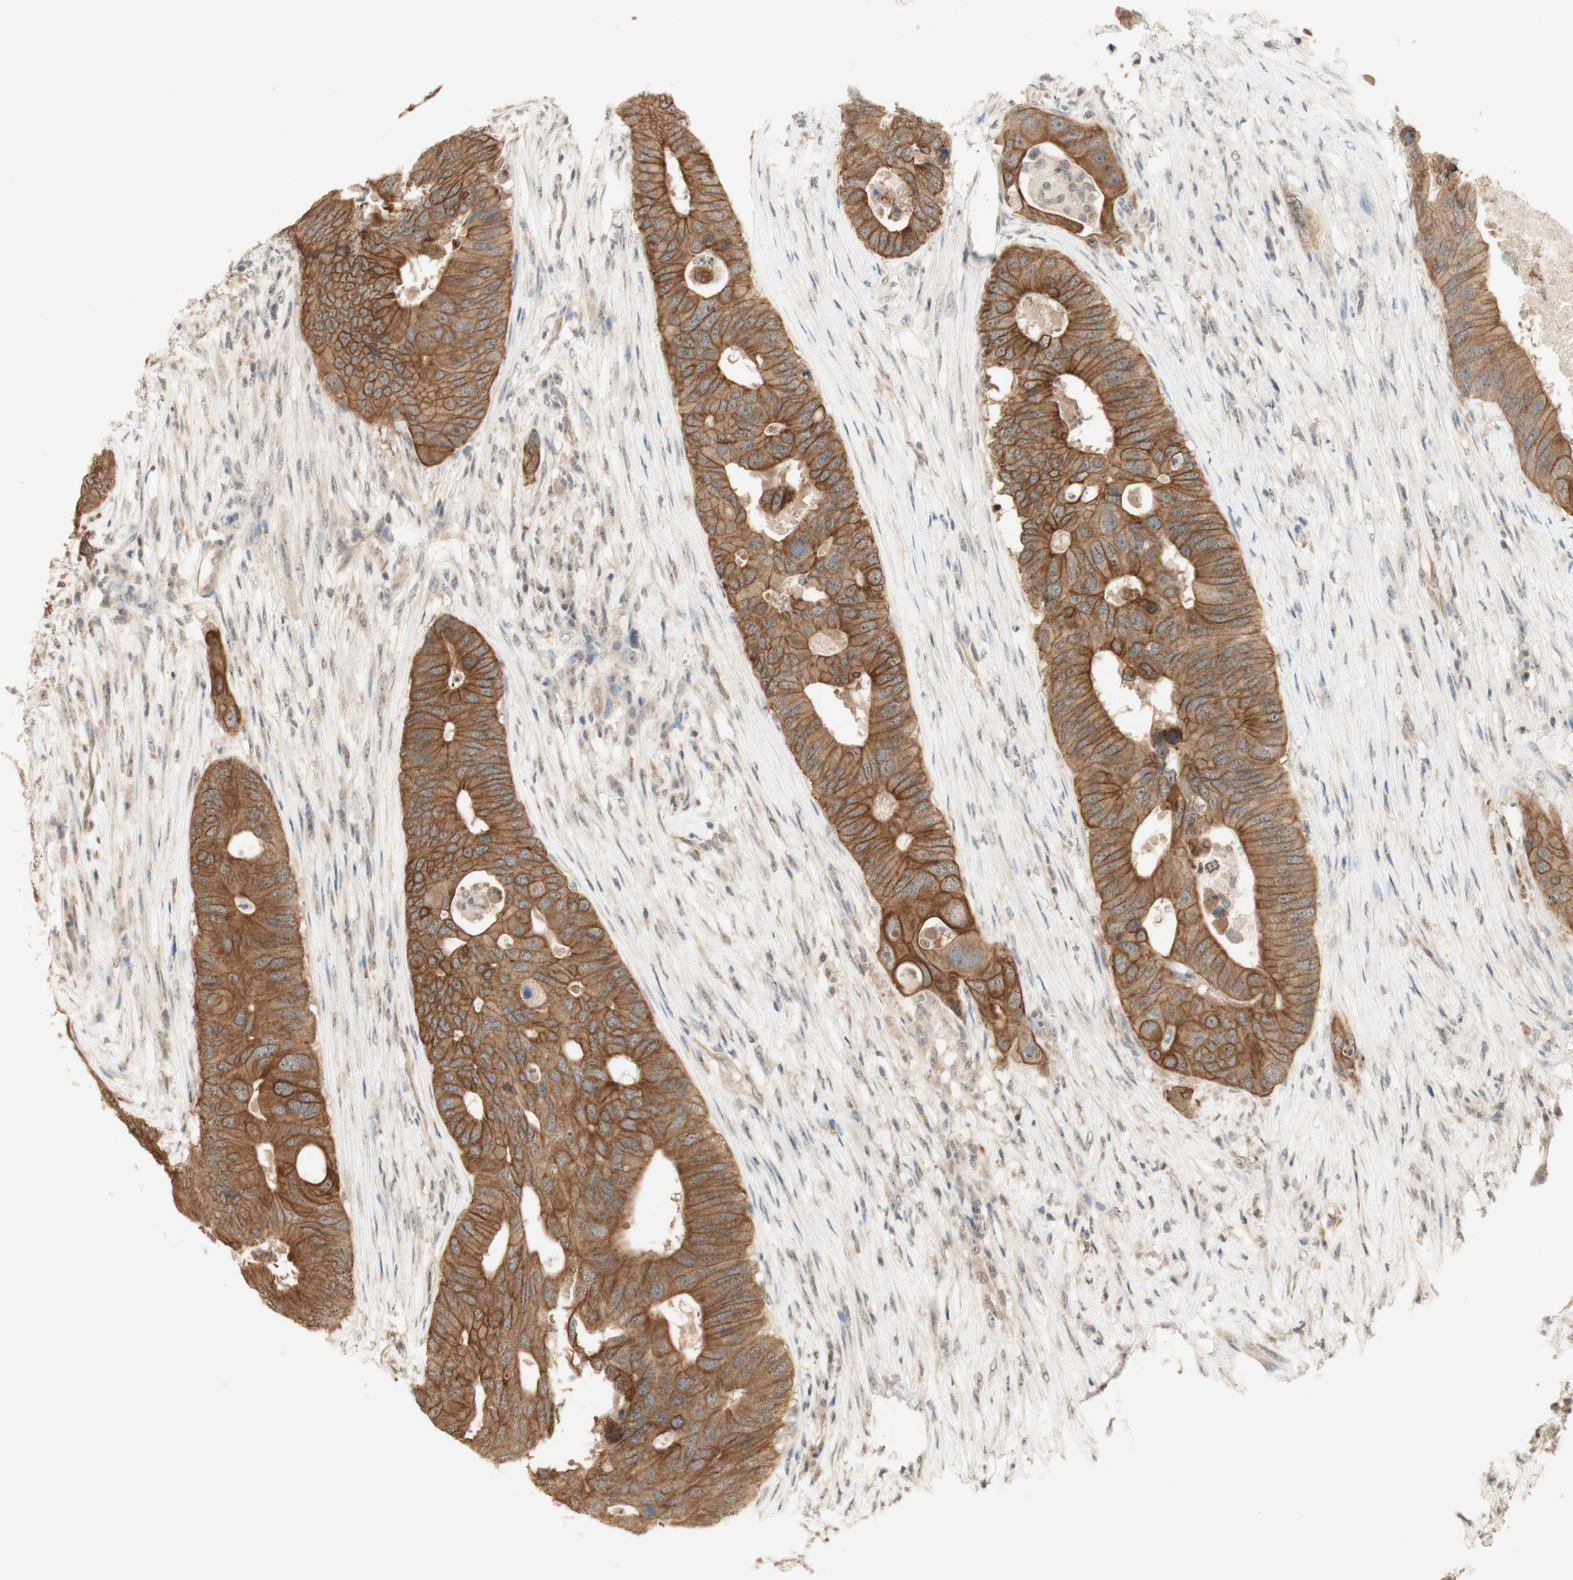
{"staining": {"intensity": "moderate", "quantity": ">75%", "location": "cytoplasmic/membranous"}, "tissue": "colorectal cancer", "cell_type": "Tumor cells", "image_type": "cancer", "snomed": [{"axis": "morphology", "description": "Adenocarcinoma, NOS"}, {"axis": "topography", "description": "Colon"}], "caption": "Immunohistochemistry (IHC) micrograph of human adenocarcinoma (colorectal) stained for a protein (brown), which reveals medium levels of moderate cytoplasmic/membranous expression in about >75% of tumor cells.", "gene": "SPINT2", "patient": {"sex": "male", "age": 71}}